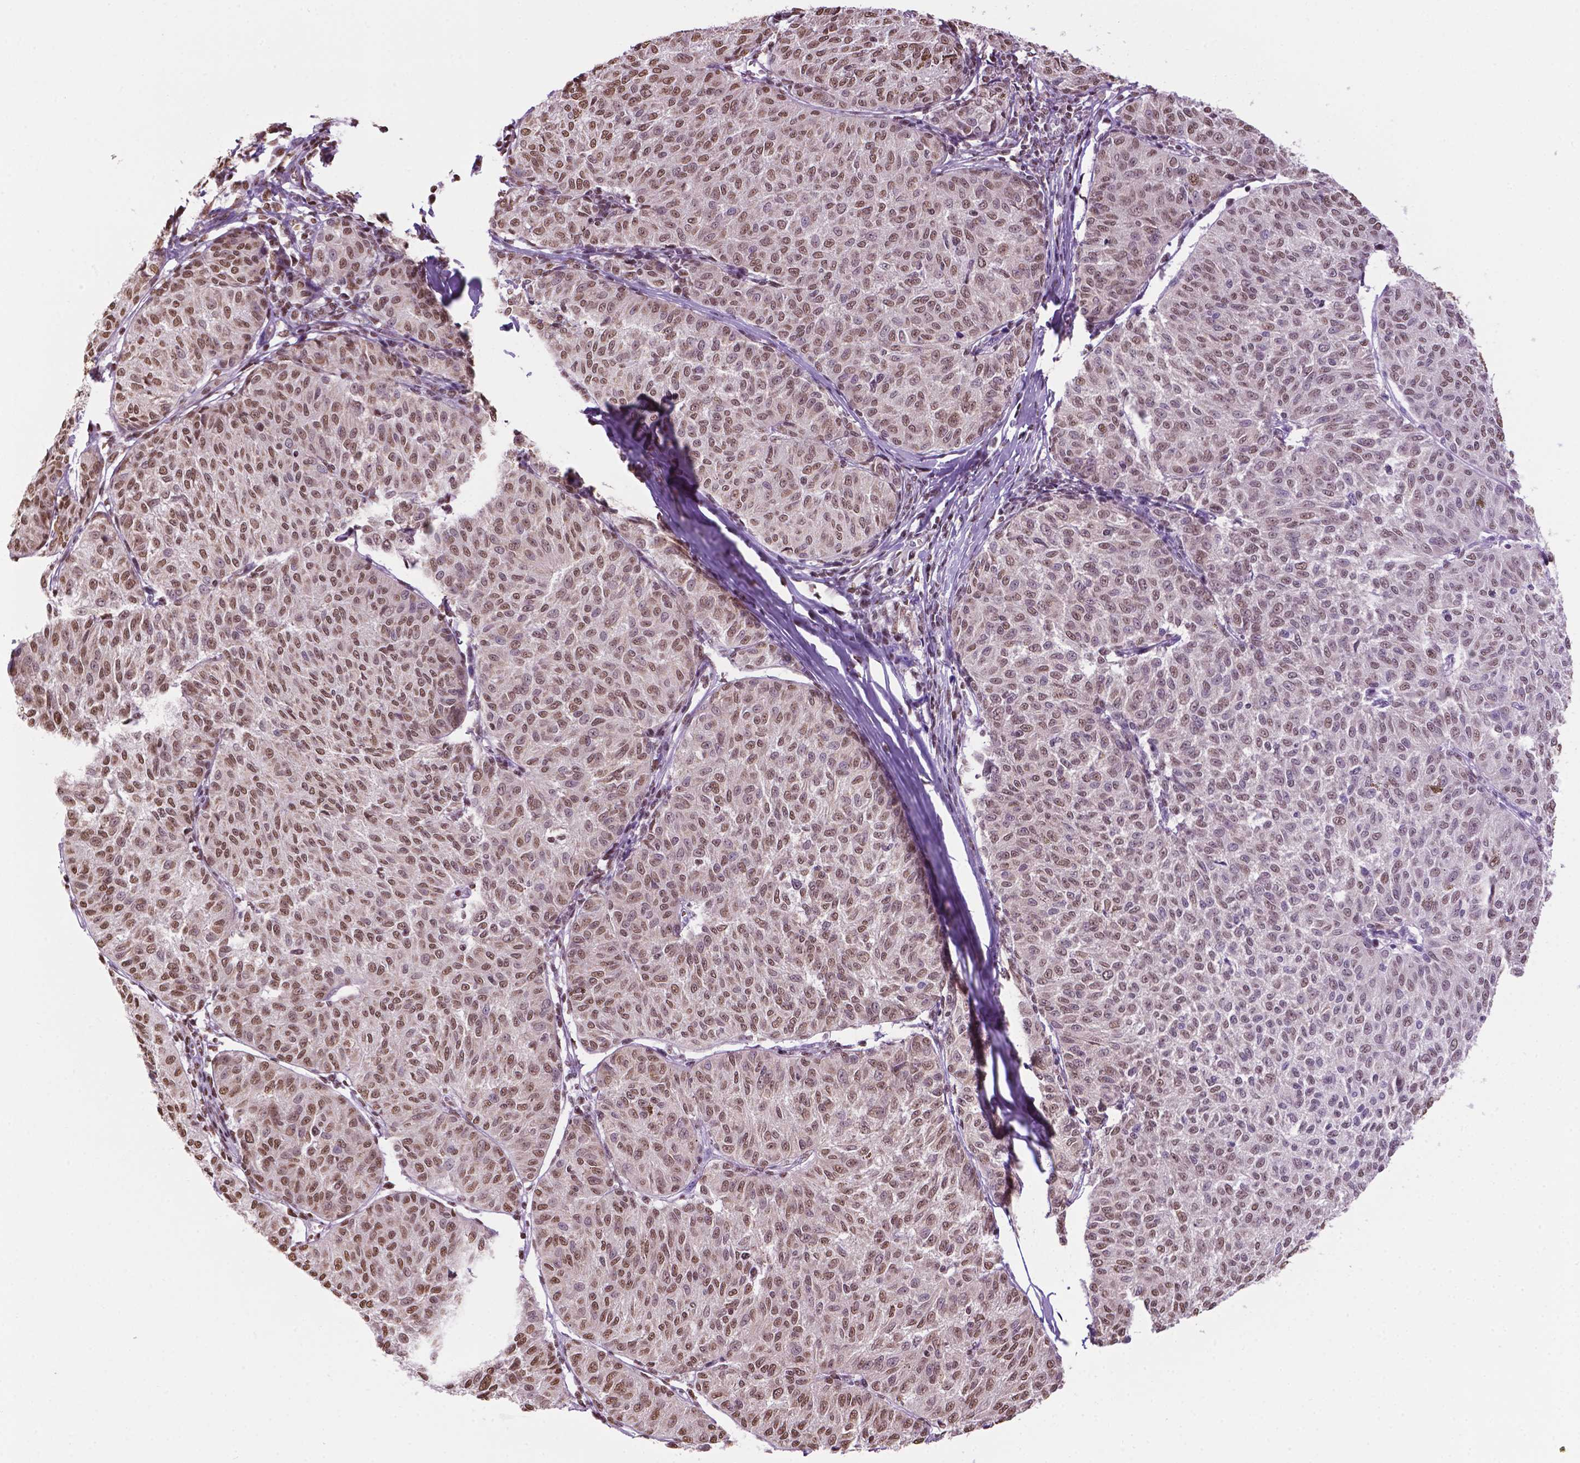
{"staining": {"intensity": "moderate", "quantity": ">75%", "location": "nuclear"}, "tissue": "melanoma", "cell_type": "Tumor cells", "image_type": "cancer", "snomed": [{"axis": "morphology", "description": "Malignant melanoma, NOS"}, {"axis": "topography", "description": "Skin"}], "caption": "Protein positivity by immunohistochemistry shows moderate nuclear positivity in approximately >75% of tumor cells in melanoma.", "gene": "COL23A1", "patient": {"sex": "female", "age": 72}}